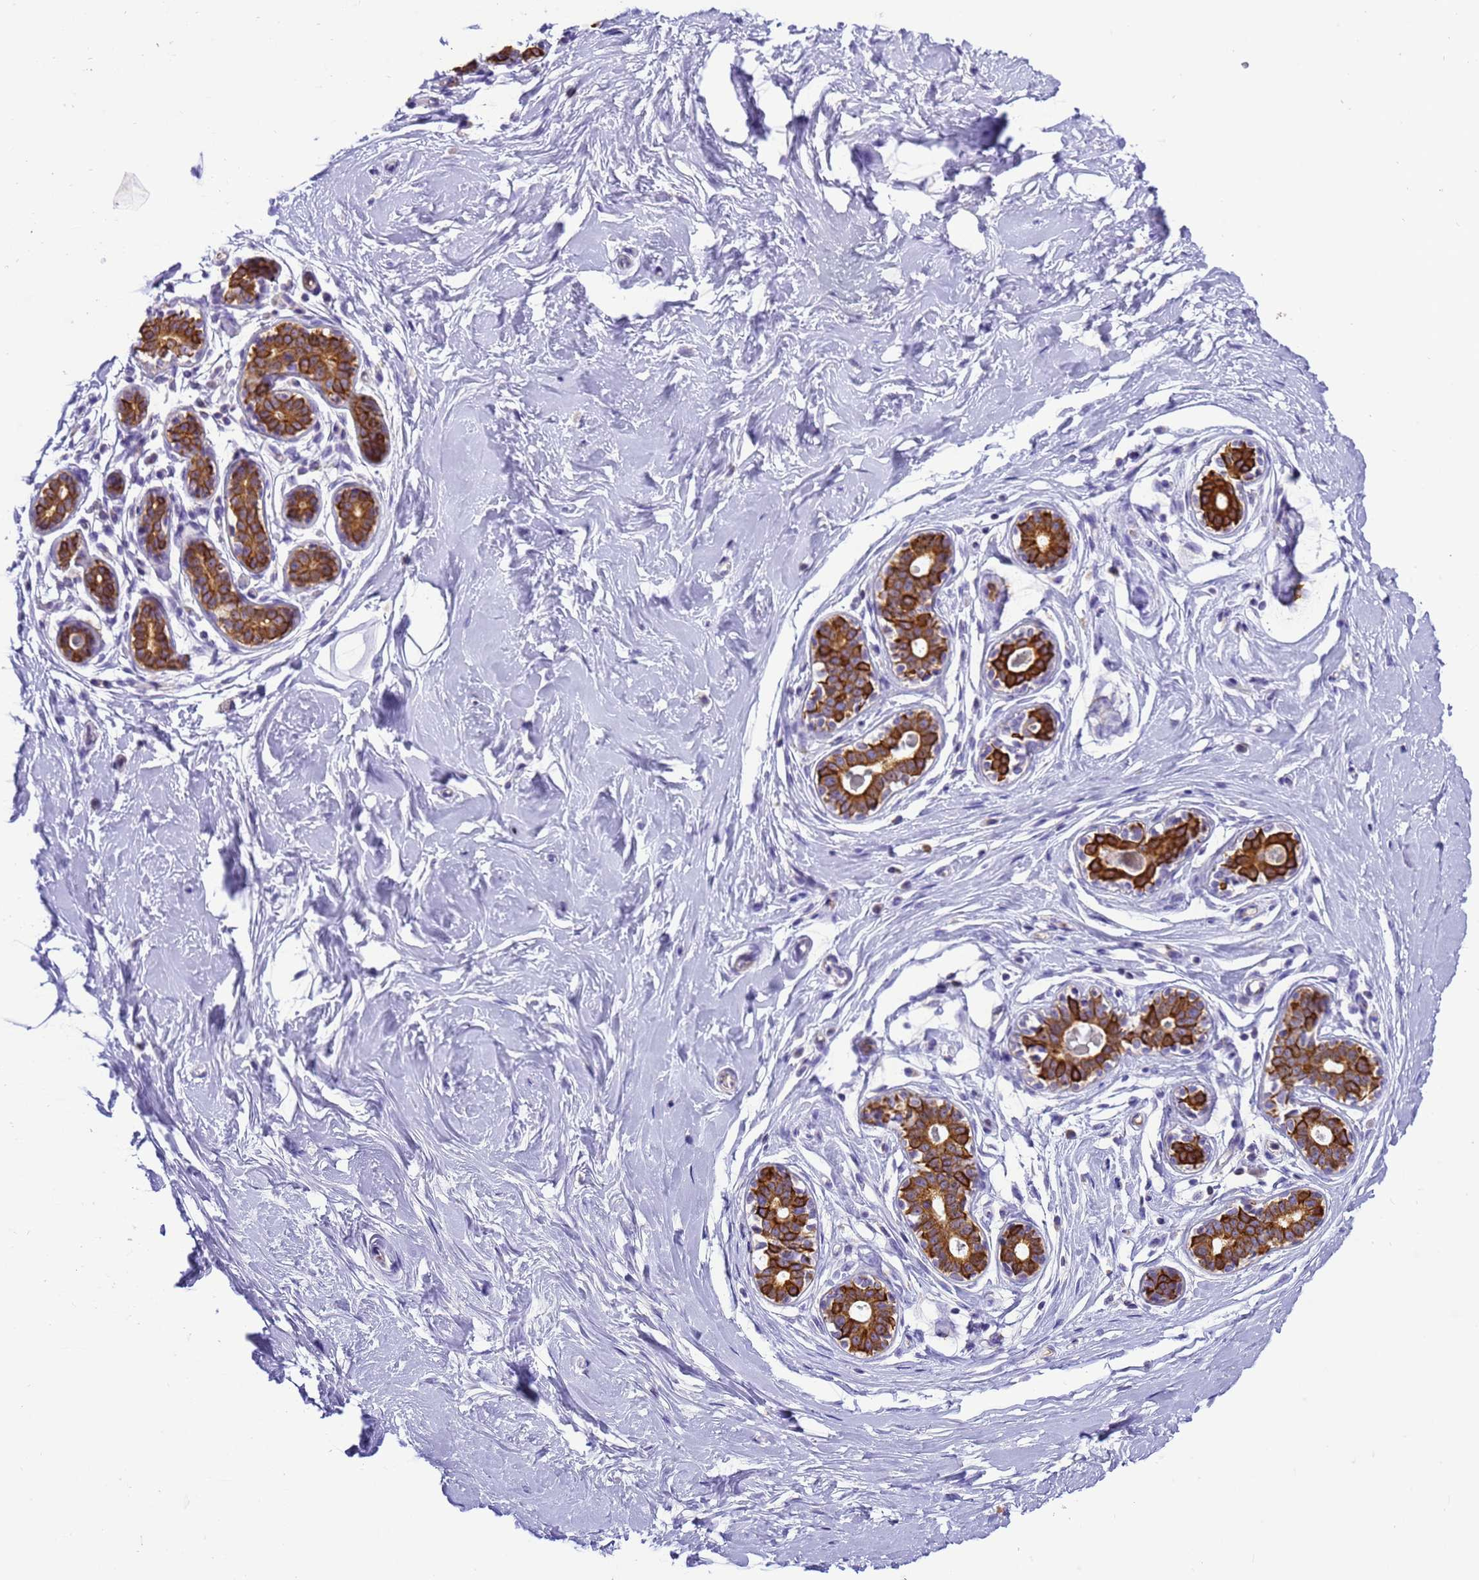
{"staining": {"intensity": "negative", "quantity": "none", "location": "none"}, "tissue": "breast", "cell_type": "Adipocytes", "image_type": "normal", "snomed": [{"axis": "morphology", "description": "Normal tissue, NOS"}, {"axis": "morphology", "description": "Adenoma, NOS"}, {"axis": "topography", "description": "Breast"}], "caption": "A high-resolution micrograph shows immunohistochemistry staining of unremarkable breast, which demonstrates no significant expression in adipocytes.", "gene": "PIEZO2", "patient": {"sex": "female", "age": 23}}